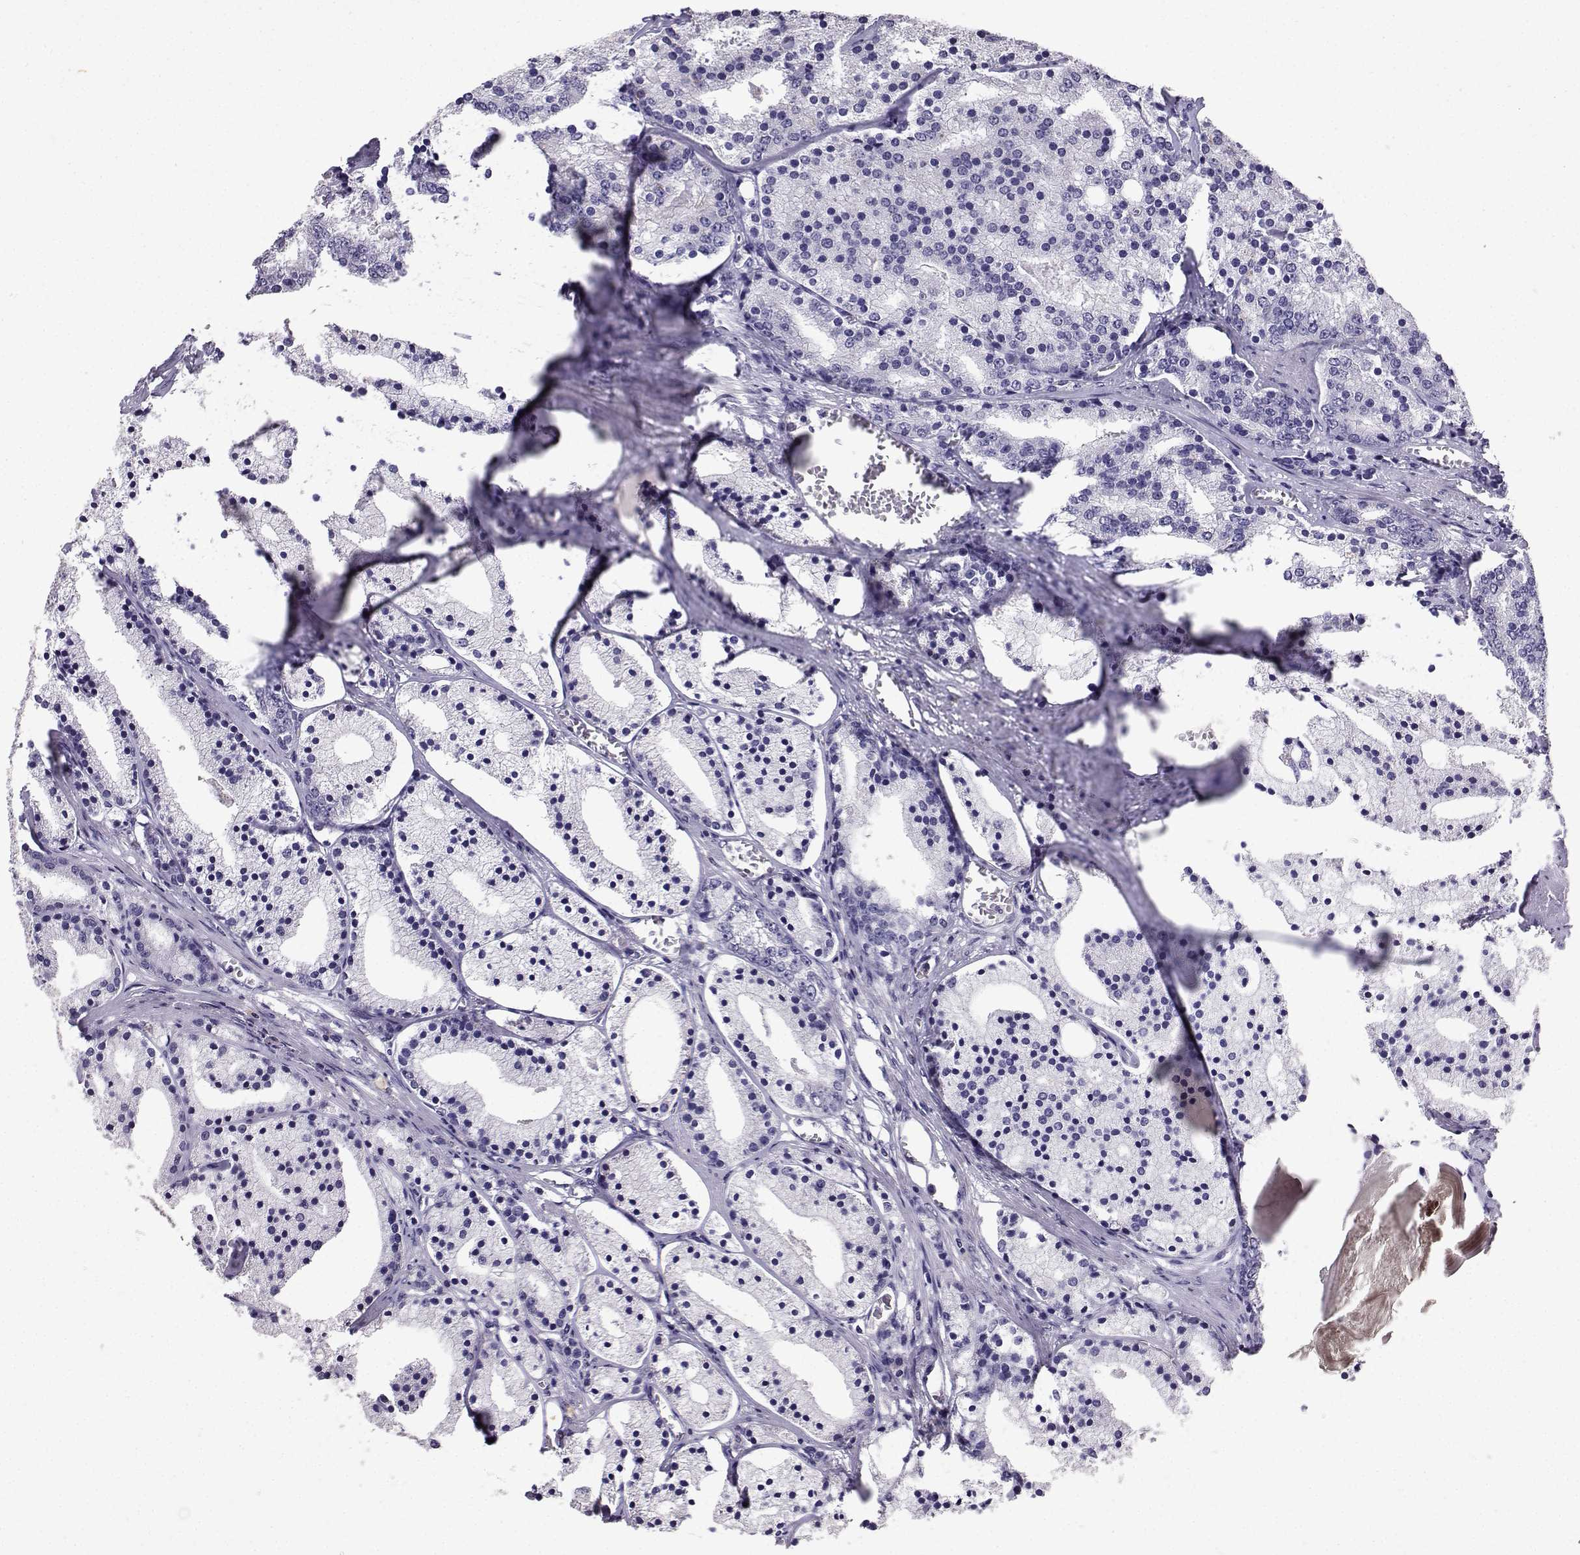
{"staining": {"intensity": "negative", "quantity": "none", "location": "none"}, "tissue": "prostate cancer", "cell_type": "Tumor cells", "image_type": "cancer", "snomed": [{"axis": "morphology", "description": "Adenocarcinoma, NOS"}, {"axis": "topography", "description": "Prostate"}], "caption": "This is an immunohistochemistry (IHC) photomicrograph of prostate cancer. There is no staining in tumor cells.", "gene": "SPAG11B", "patient": {"sex": "male", "age": 69}}